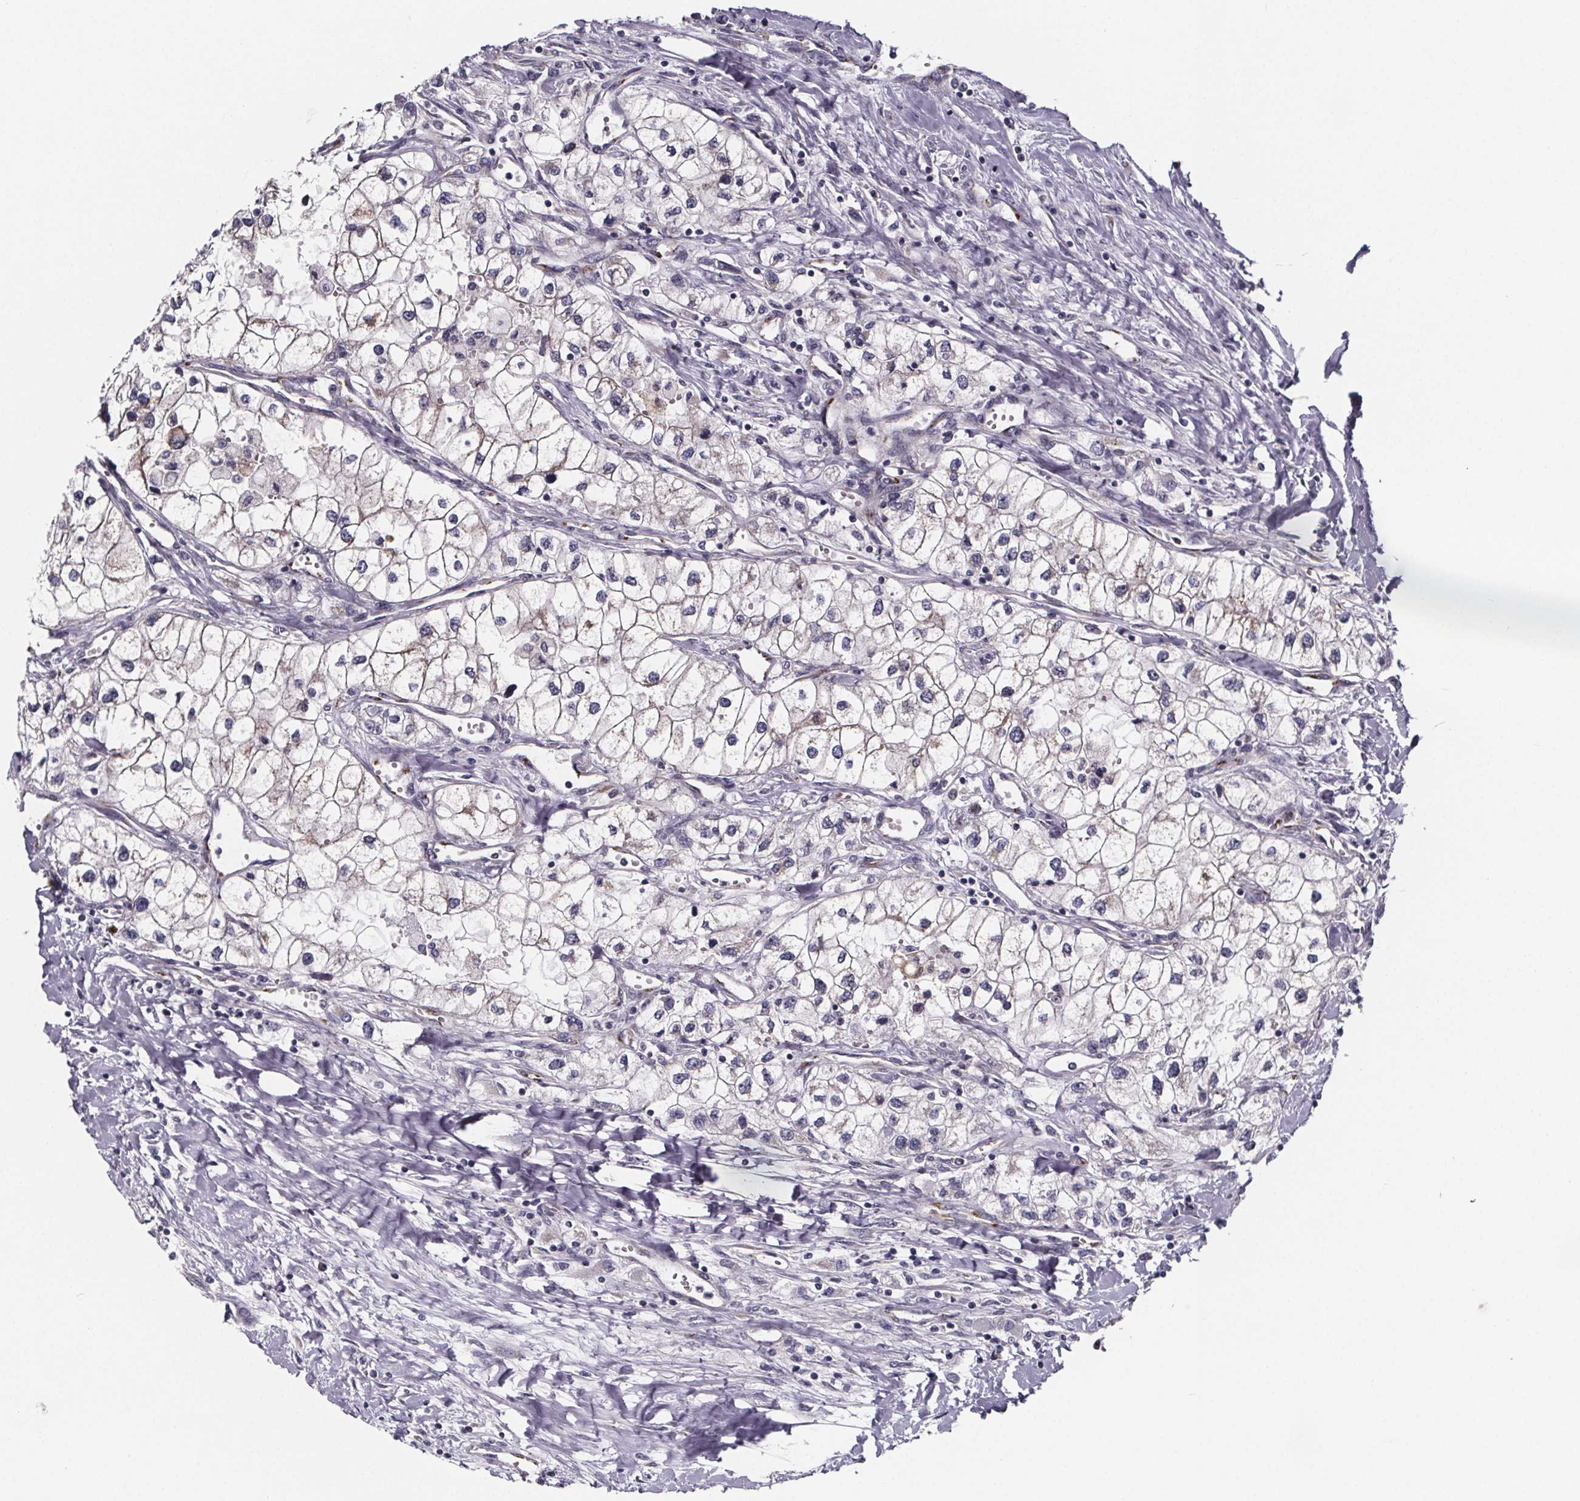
{"staining": {"intensity": "moderate", "quantity": "<25%", "location": "cytoplasmic/membranous"}, "tissue": "renal cancer", "cell_type": "Tumor cells", "image_type": "cancer", "snomed": [{"axis": "morphology", "description": "Adenocarcinoma, NOS"}, {"axis": "topography", "description": "Kidney"}], "caption": "Human adenocarcinoma (renal) stained with a brown dye demonstrates moderate cytoplasmic/membranous positive staining in about <25% of tumor cells.", "gene": "NDST1", "patient": {"sex": "male", "age": 59}}